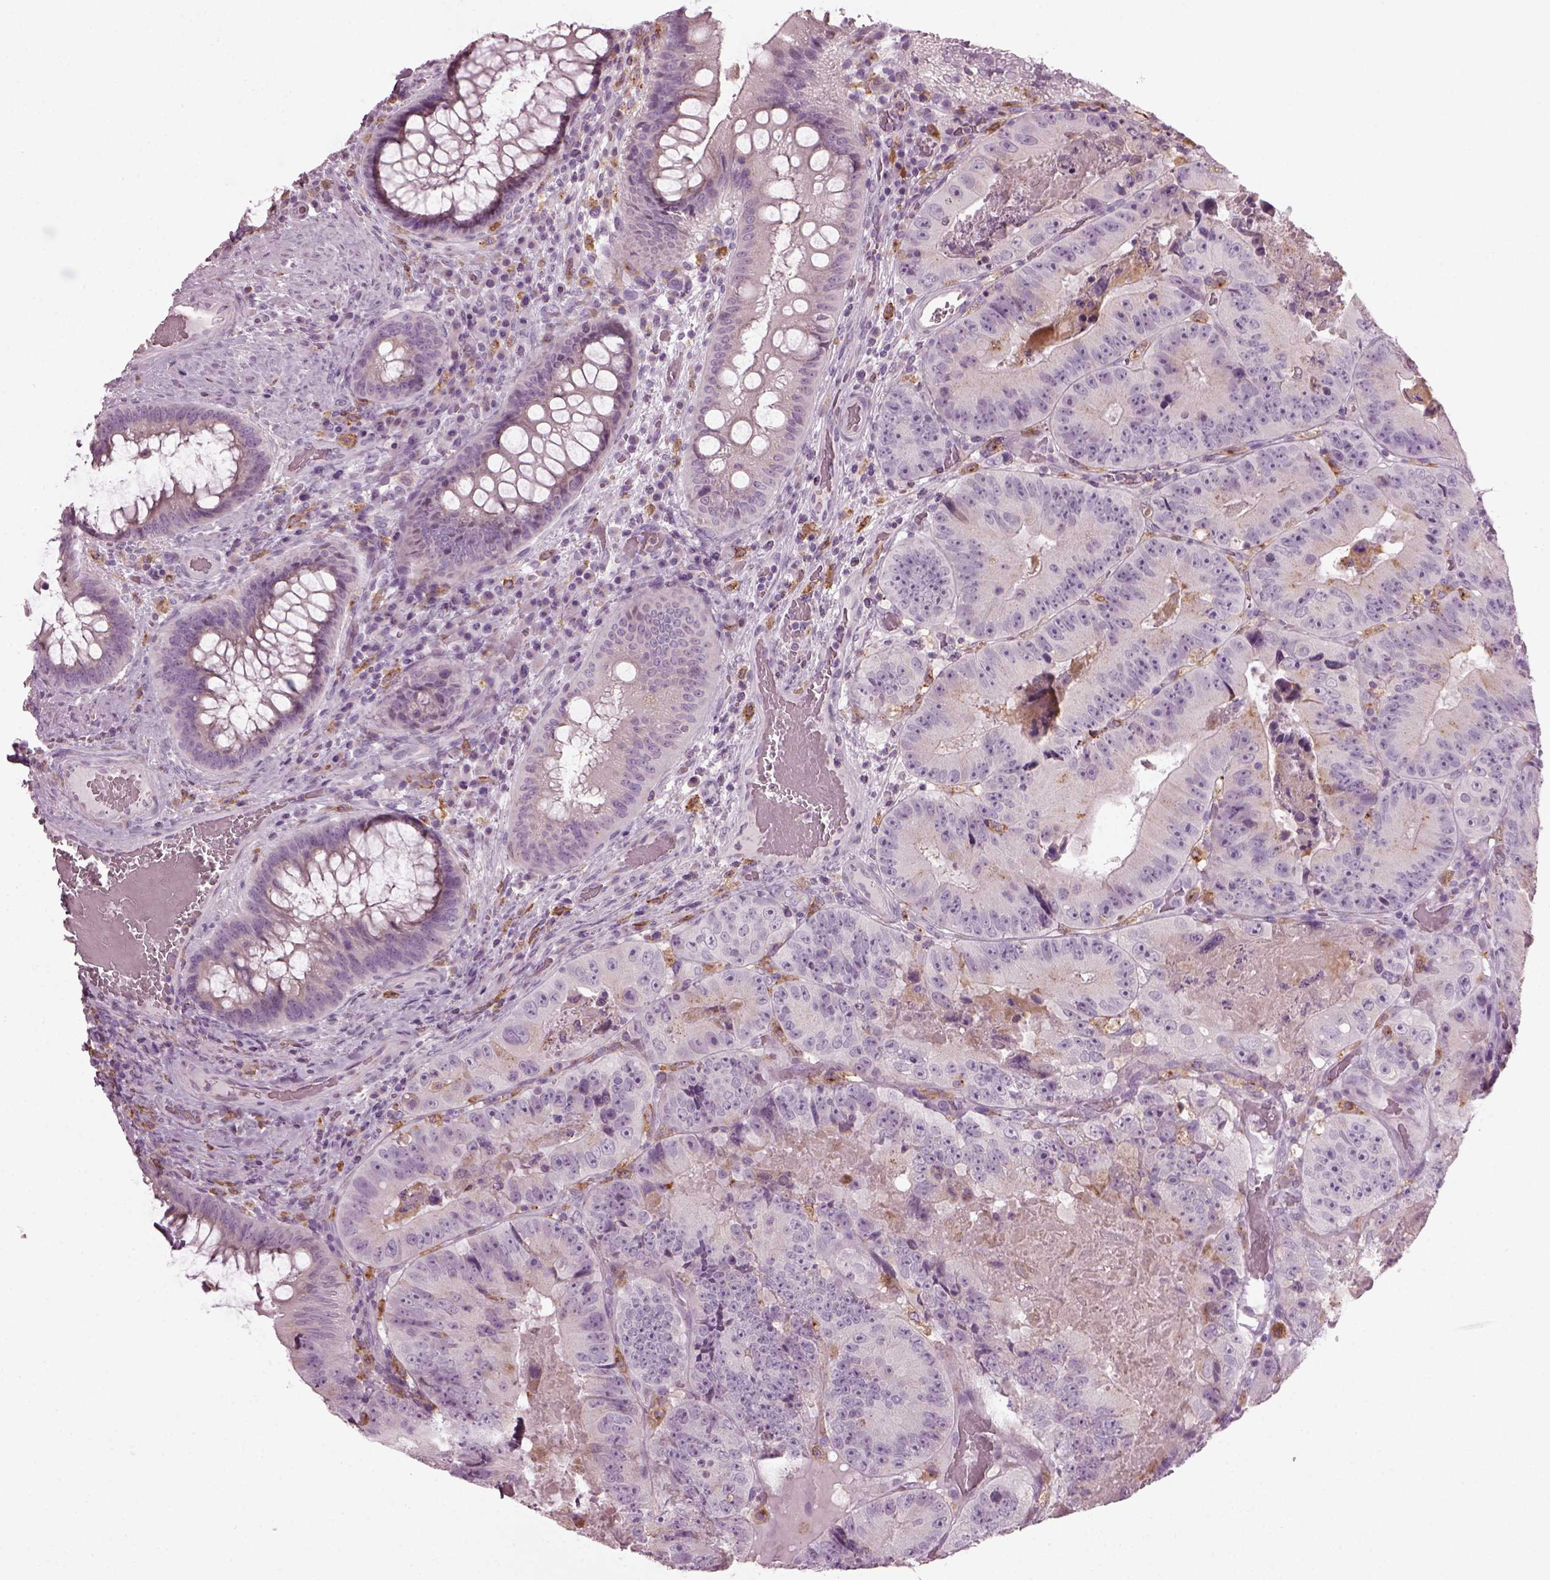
{"staining": {"intensity": "negative", "quantity": "none", "location": "none"}, "tissue": "colorectal cancer", "cell_type": "Tumor cells", "image_type": "cancer", "snomed": [{"axis": "morphology", "description": "Adenocarcinoma, NOS"}, {"axis": "topography", "description": "Colon"}], "caption": "High power microscopy histopathology image of an IHC image of colorectal cancer (adenocarcinoma), revealing no significant staining in tumor cells.", "gene": "TMEM231", "patient": {"sex": "female", "age": 86}}